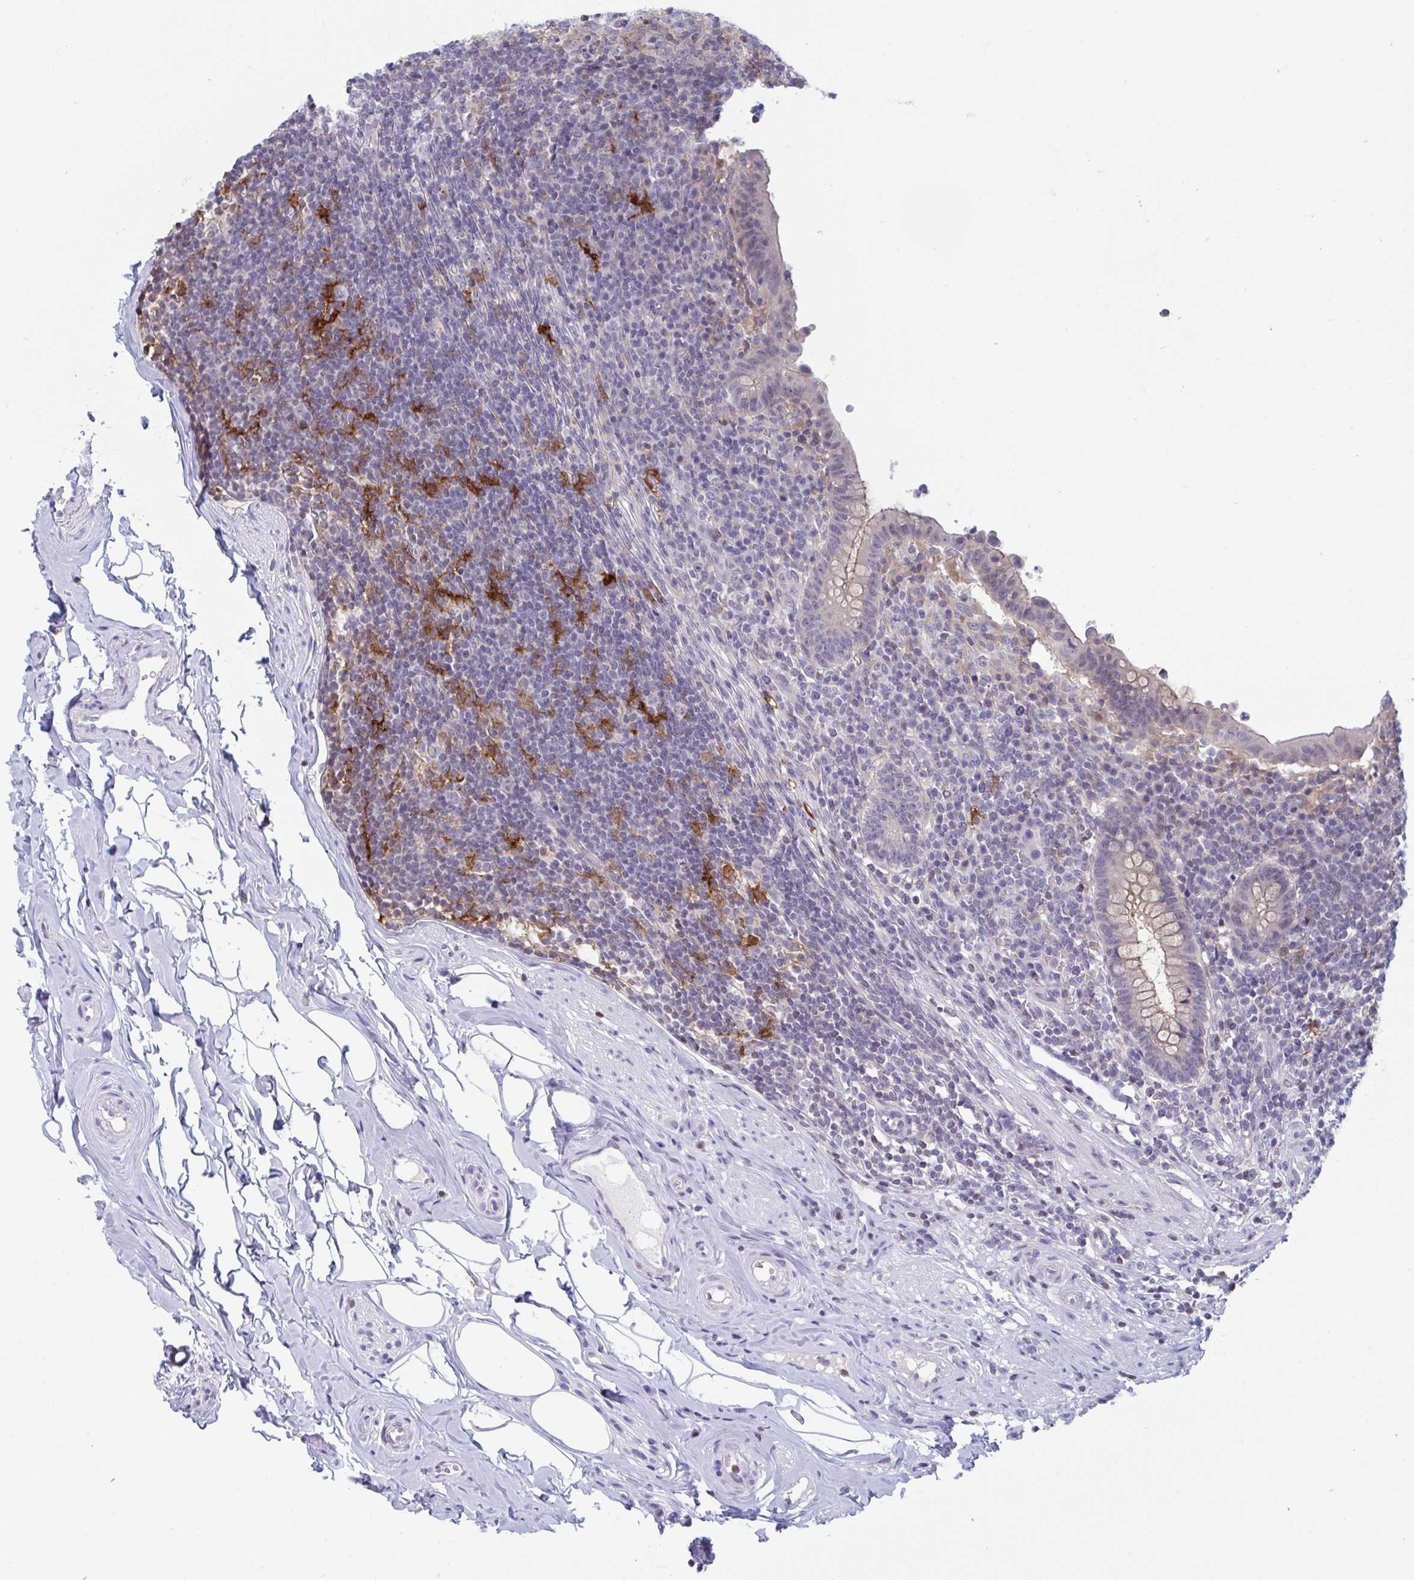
{"staining": {"intensity": "weak", "quantity": "25%-75%", "location": "cytoplasmic/membranous"}, "tissue": "appendix", "cell_type": "Glandular cells", "image_type": "normal", "snomed": [{"axis": "morphology", "description": "Normal tissue, NOS"}, {"axis": "topography", "description": "Appendix"}], "caption": "The histopathology image exhibits a brown stain indicating the presence of a protein in the cytoplasmic/membranous of glandular cells in appendix. (DAB (3,3'-diaminobenzidine) IHC, brown staining for protein, blue staining for nuclei).", "gene": "SNX11", "patient": {"sex": "female", "age": 56}}